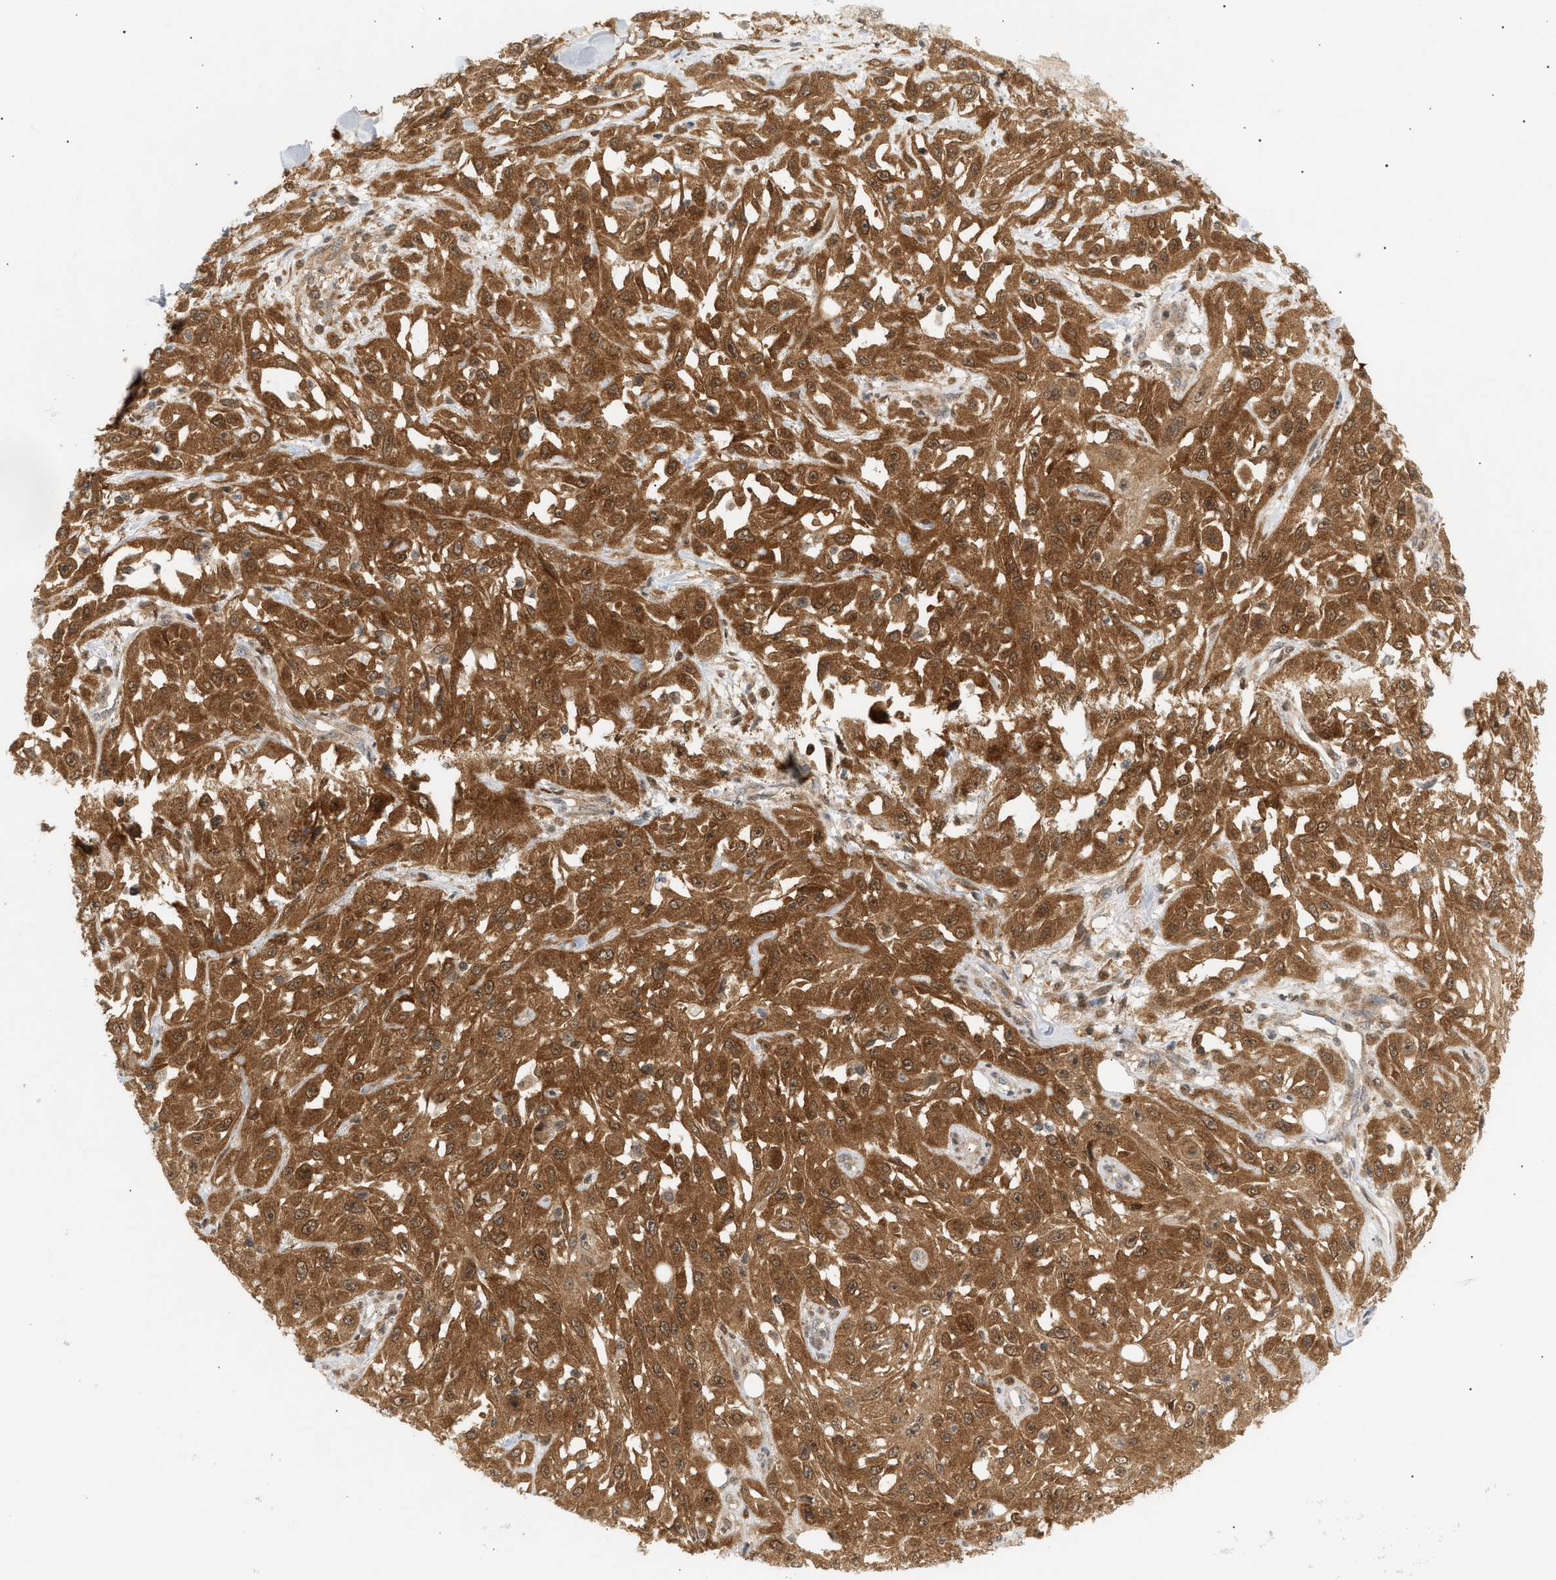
{"staining": {"intensity": "strong", "quantity": ">75%", "location": "cytoplasmic/membranous"}, "tissue": "skin cancer", "cell_type": "Tumor cells", "image_type": "cancer", "snomed": [{"axis": "morphology", "description": "Squamous cell carcinoma, NOS"}, {"axis": "morphology", "description": "Squamous cell carcinoma, metastatic, NOS"}, {"axis": "topography", "description": "Skin"}, {"axis": "topography", "description": "Lymph node"}], "caption": "Tumor cells reveal high levels of strong cytoplasmic/membranous positivity in about >75% of cells in human skin squamous cell carcinoma.", "gene": "SHC1", "patient": {"sex": "male", "age": 75}}